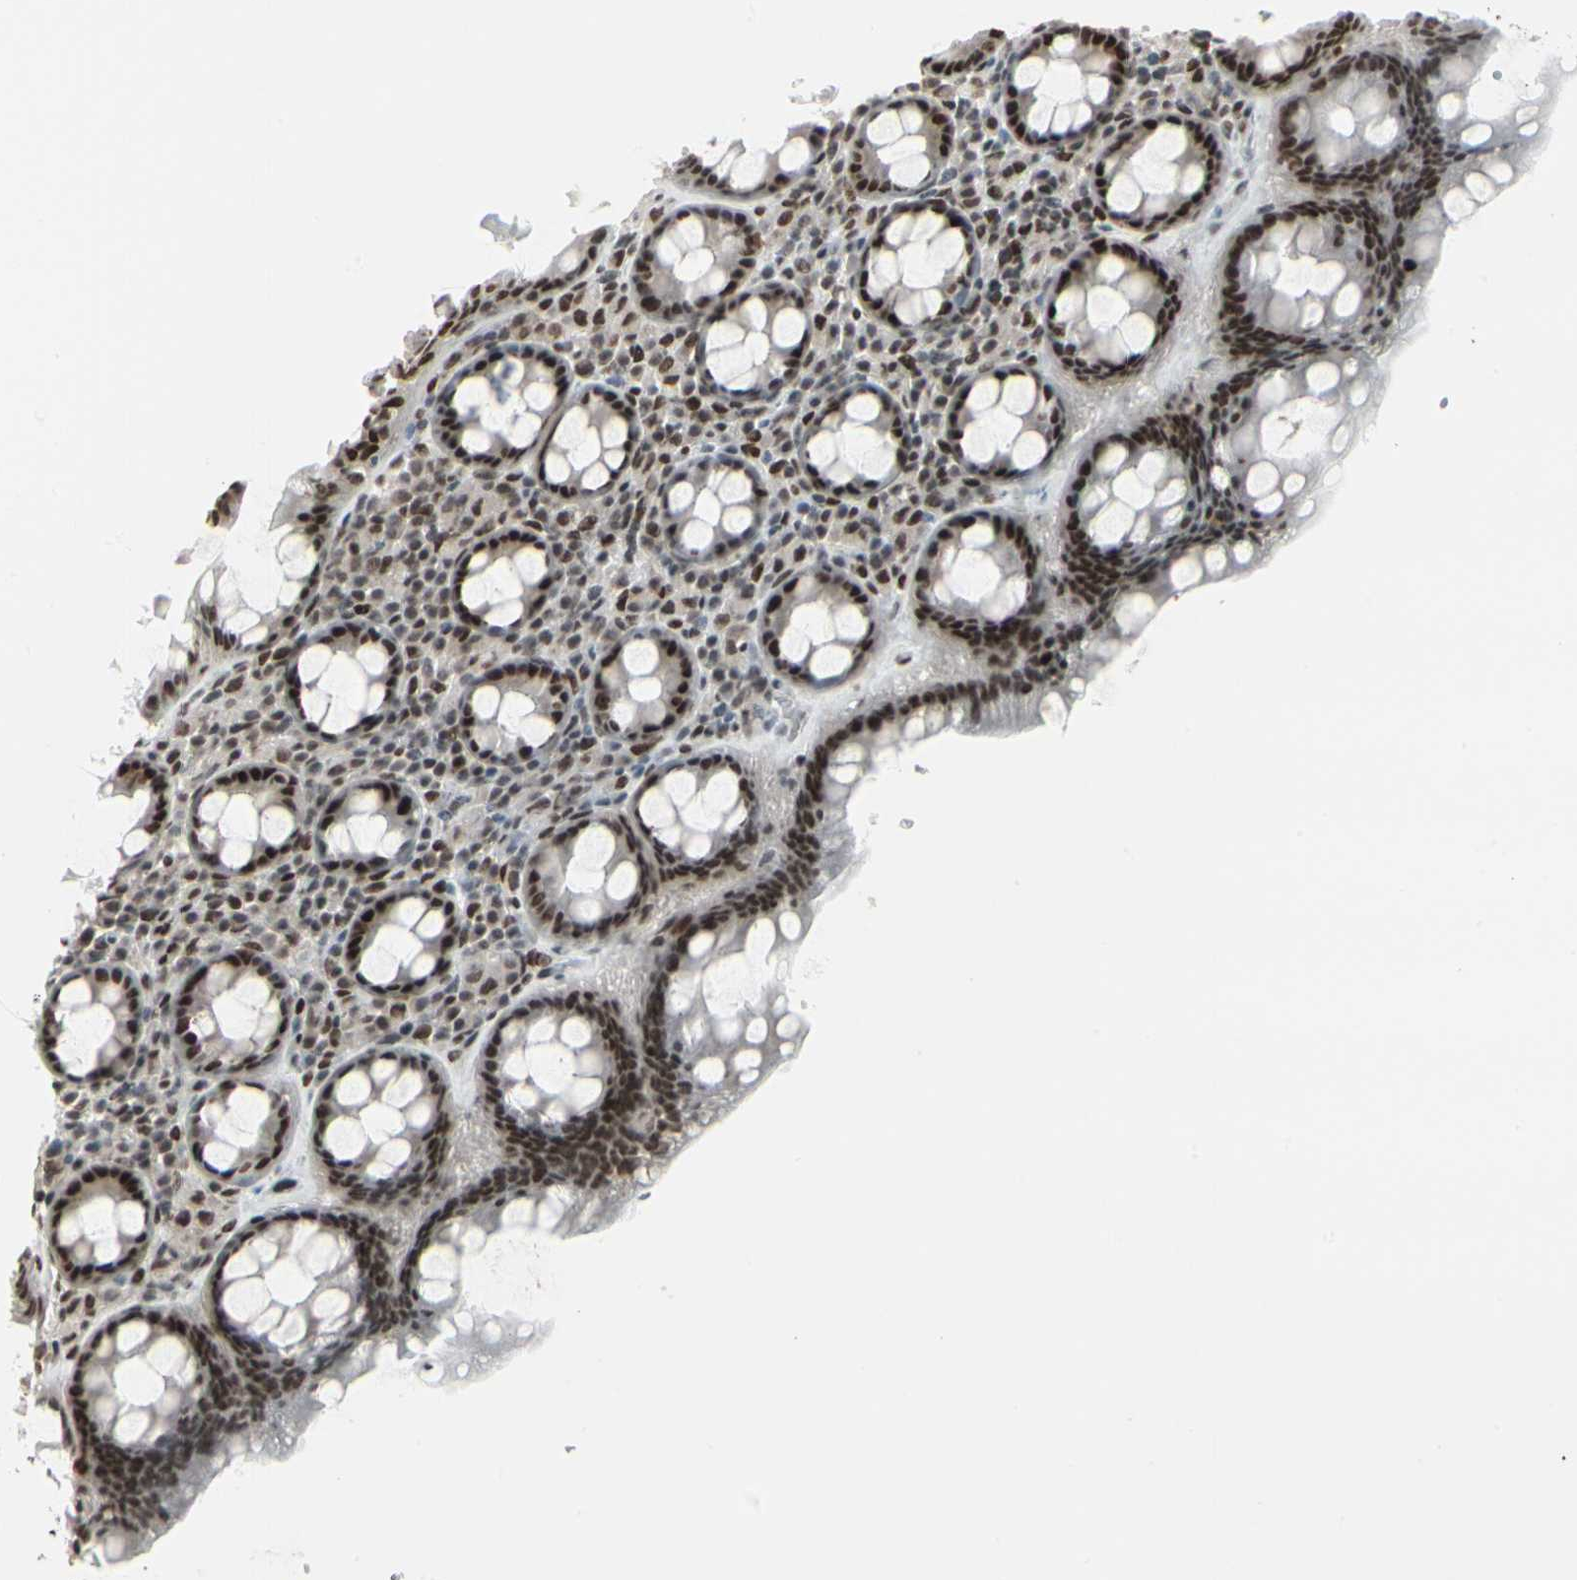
{"staining": {"intensity": "strong", "quantity": ">75%", "location": "nuclear"}, "tissue": "rectum", "cell_type": "Glandular cells", "image_type": "normal", "snomed": [{"axis": "morphology", "description": "Normal tissue, NOS"}, {"axis": "topography", "description": "Rectum"}], "caption": "Protein analysis of benign rectum exhibits strong nuclear positivity in about >75% of glandular cells.", "gene": "HMG20A", "patient": {"sex": "male", "age": 92}}